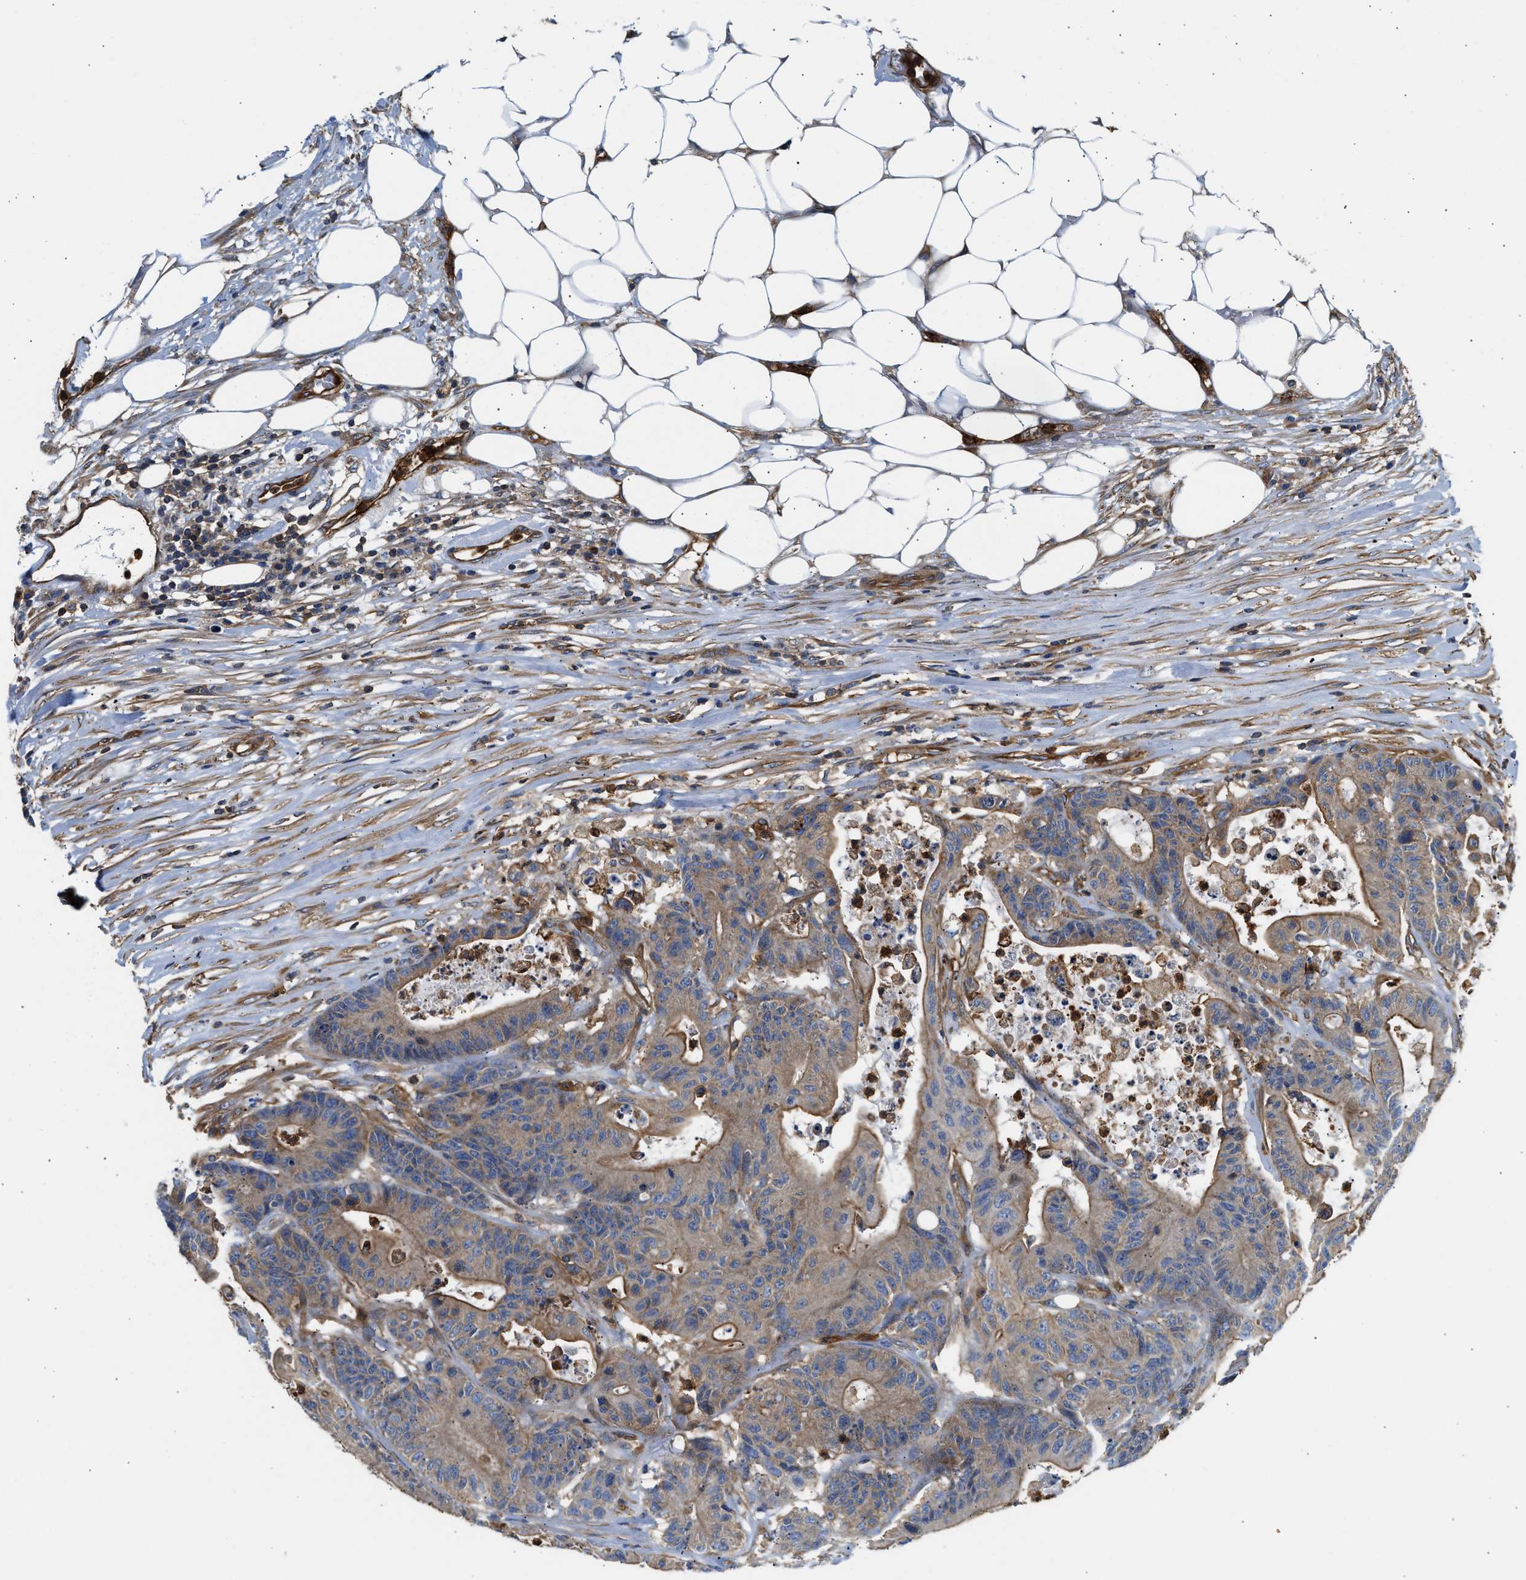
{"staining": {"intensity": "moderate", "quantity": ">75%", "location": "cytoplasmic/membranous"}, "tissue": "colorectal cancer", "cell_type": "Tumor cells", "image_type": "cancer", "snomed": [{"axis": "morphology", "description": "Adenocarcinoma, NOS"}, {"axis": "topography", "description": "Colon"}], "caption": "A photomicrograph of human adenocarcinoma (colorectal) stained for a protein exhibits moderate cytoplasmic/membranous brown staining in tumor cells.", "gene": "SAMD9L", "patient": {"sex": "female", "age": 84}}